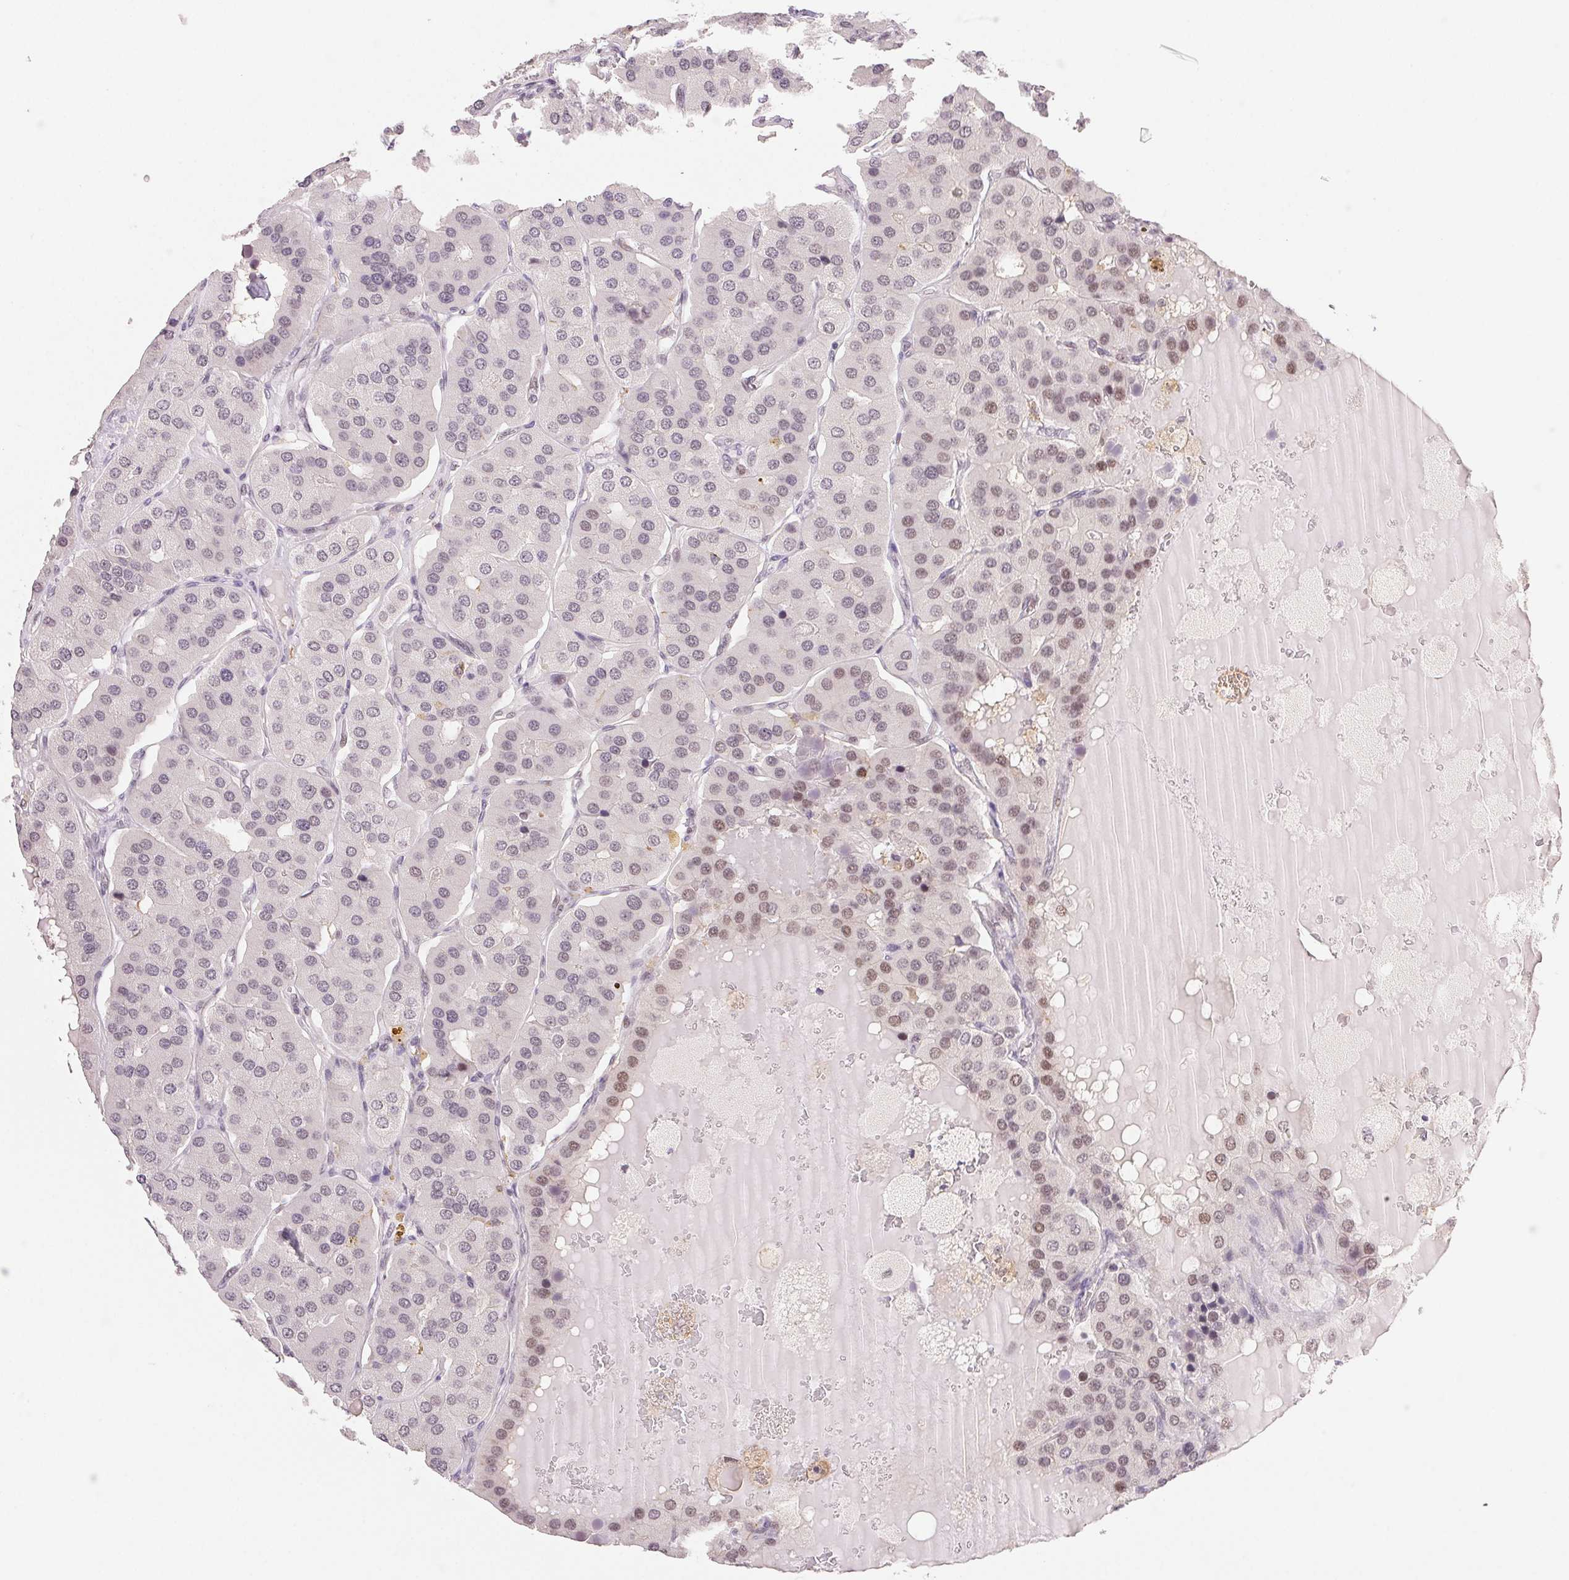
{"staining": {"intensity": "moderate", "quantity": "<25%", "location": "nuclear"}, "tissue": "parathyroid gland", "cell_type": "Glandular cells", "image_type": "normal", "snomed": [{"axis": "morphology", "description": "Normal tissue, NOS"}, {"axis": "morphology", "description": "Adenoma, NOS"}, {"axis": "topography", "description": "Parathyroid gland"}], "caption": "The histopathology image reveals immunohistochemical staining of normal parathyroid gland. There is moderate nuclear expression is seen in approximately <25% of glandular cells. Ihc stains the protein of interest in brown and the nuclei are stained blue.", "gene": "PRPF18", "patient": {"sex": "female", "age": 86}}